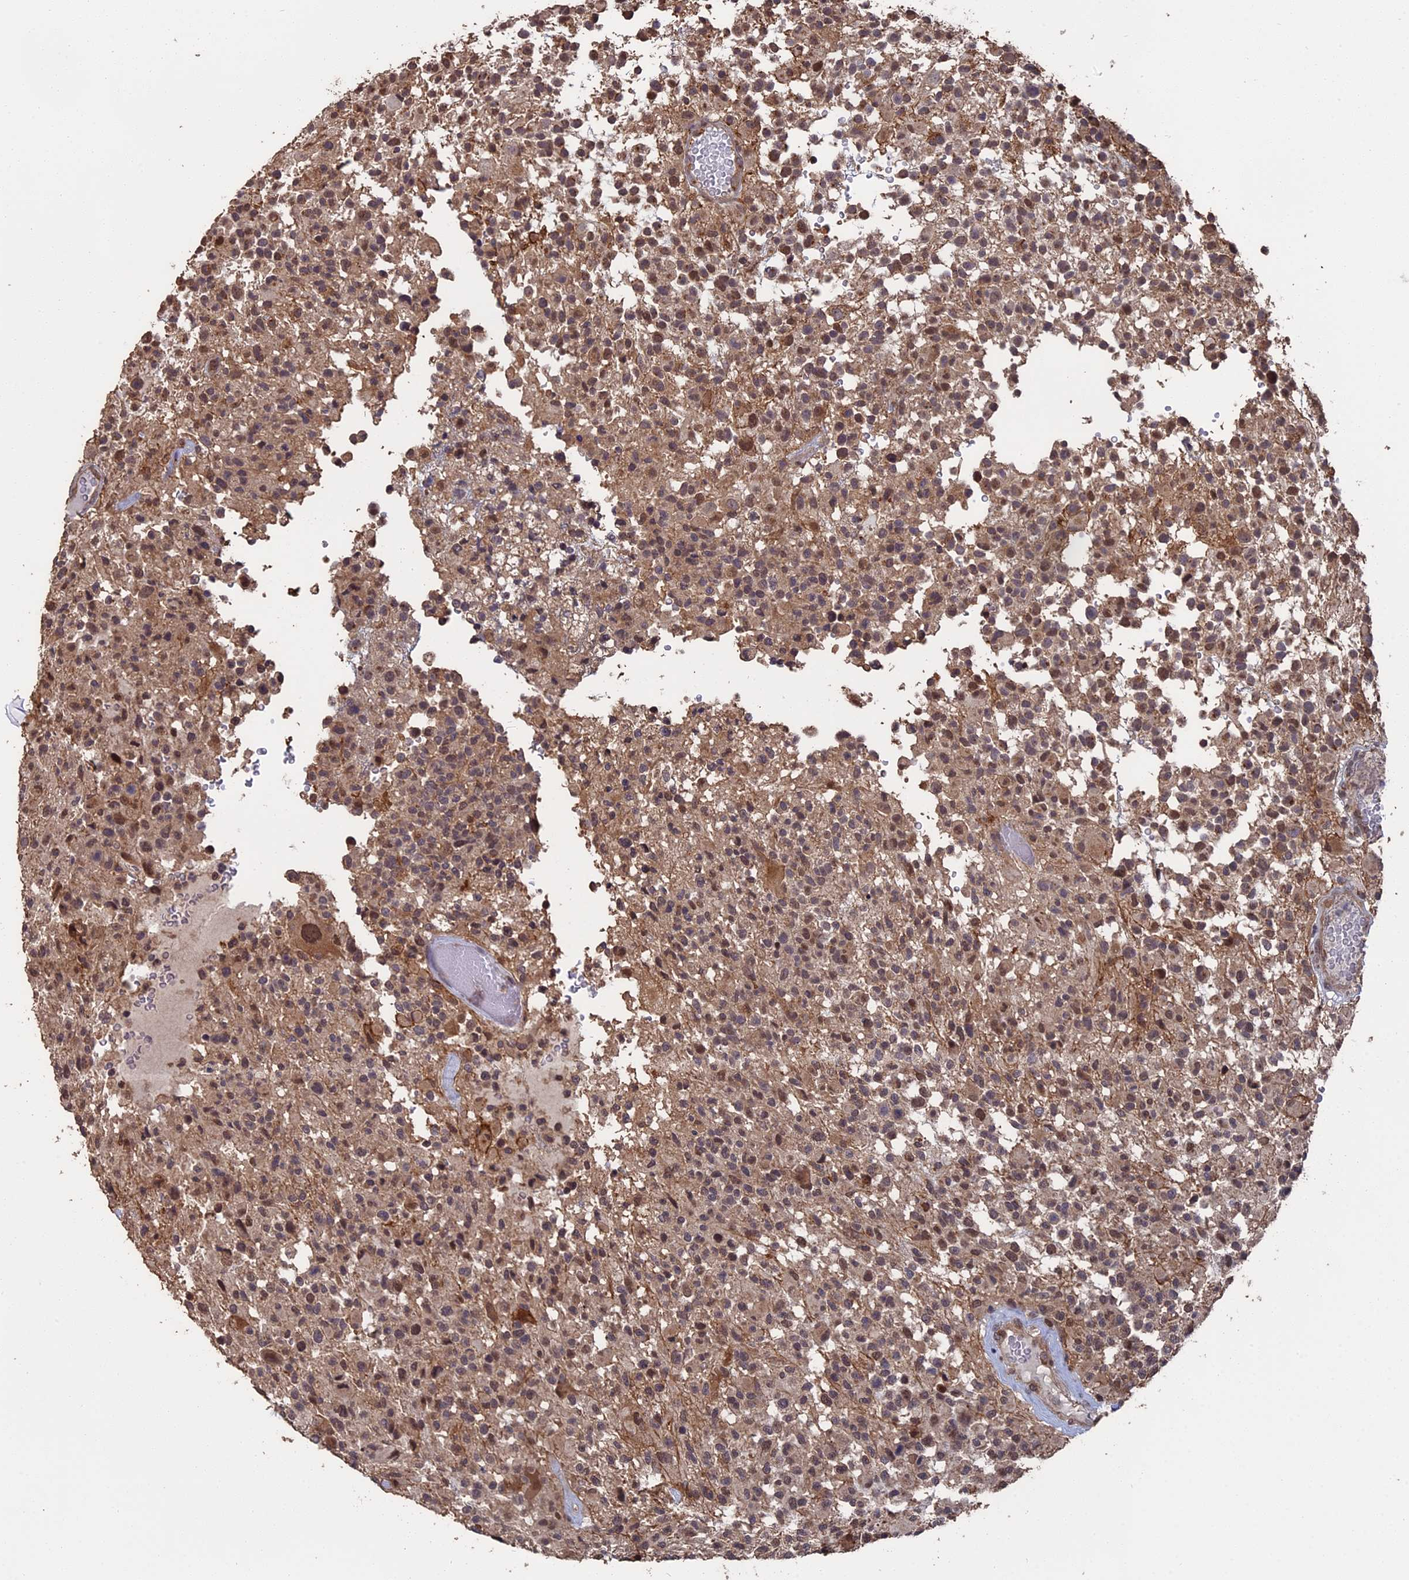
{"staining": {"intensity": "weak", "quantity": "<25%", "location": "nuclear"}, "tissue": "glioma", "cell_type": "Tumor cells", "image_type": "cancer", "snomed": [{"axis": "morphology", "description": "Glioma, malignant, High grade"}, {"axis": "morphology", "description": "Glioblastoma, NOS"}, {"axis": "topography", "description": "Brain"}], "caption": "An IHC photomicrograph of glioma is shown. There is no staining in tumor cells of glioma.", "gene": "MYBL2", "patient": {"sex": "male", "age": 60}}